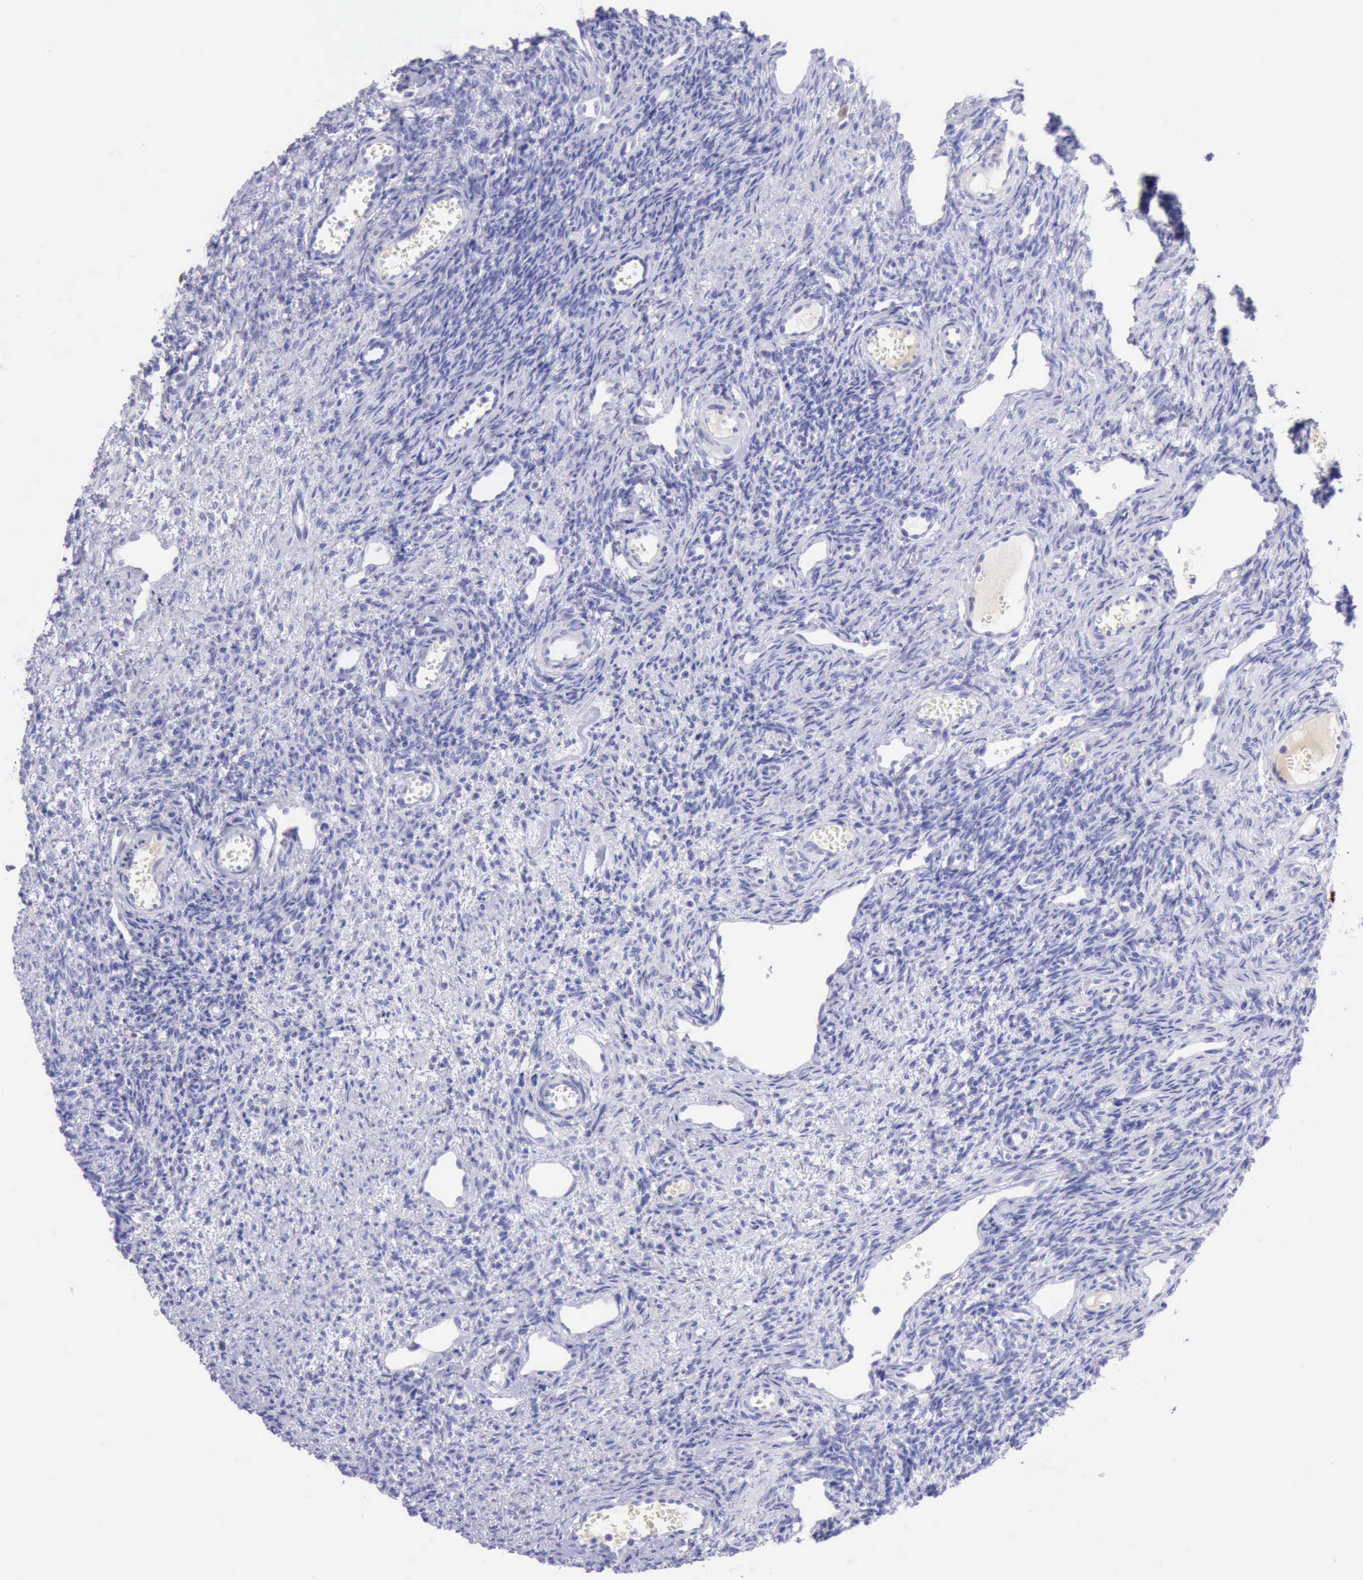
{"staining": {"intensity": "negative", "quantity": "none", "location": "none"}, "tissue": "ovary", "cell_type": "Ovarian stroma cells", "image_type": "normal", "snomed": [{"axis": "morphology", "description": "Normal tissue, NOS"}, {"axis": "topography", "description": "Ovary"}], "caption": "High magnification brightfield microscopy of benign ovary stained with DAB (brown) and counterstained with hematoxylin (blue): ovarian stroma cells show no significant positivity.", "gene": "KRT8", "patient": {"sex": "female", "age": 33}}